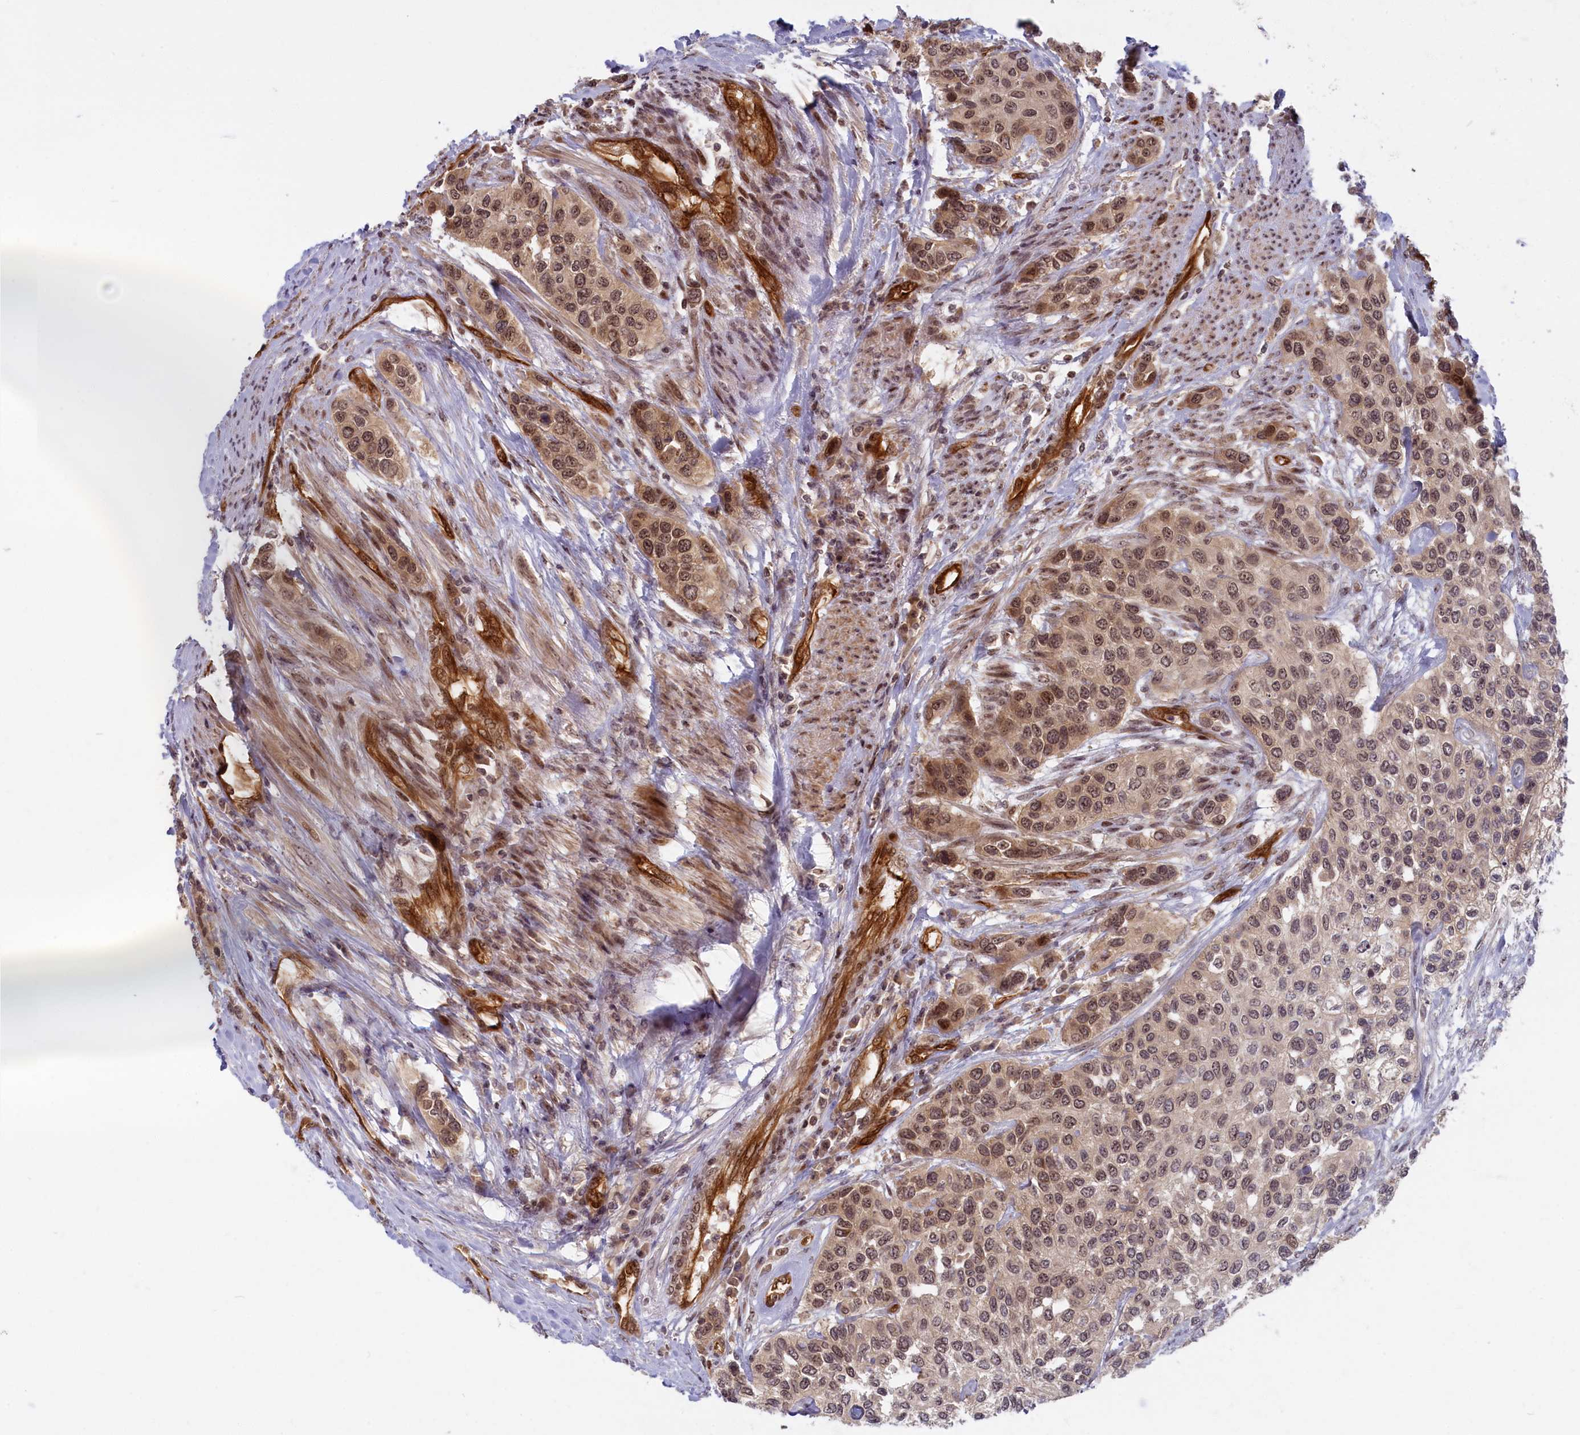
{"staining": {"intensity": "moderate", "quantity": ">75%", "location": "nuclear"}, "tissue": "urothelial cancer", "cell_type": "Tumor cells", "image_type": "cancer", "snomed": [{"axis": "morphology", "description": "Normal tissue, NOS"}, {"axis": "morphology", "description": "Urothelial carcinoma, High grade"}, {"axis": "topography", "description": "Vascular tissue"}, {"axis": "topography", "description": "Urinary bladder"}], "caption": "The histopathology image reveals a brown stain indicating the presence of a protein in the nuclear of tumor cells in urothelial cancer.", "gene": "SNRK", "patient": {"sex": "female", "age": 56}}